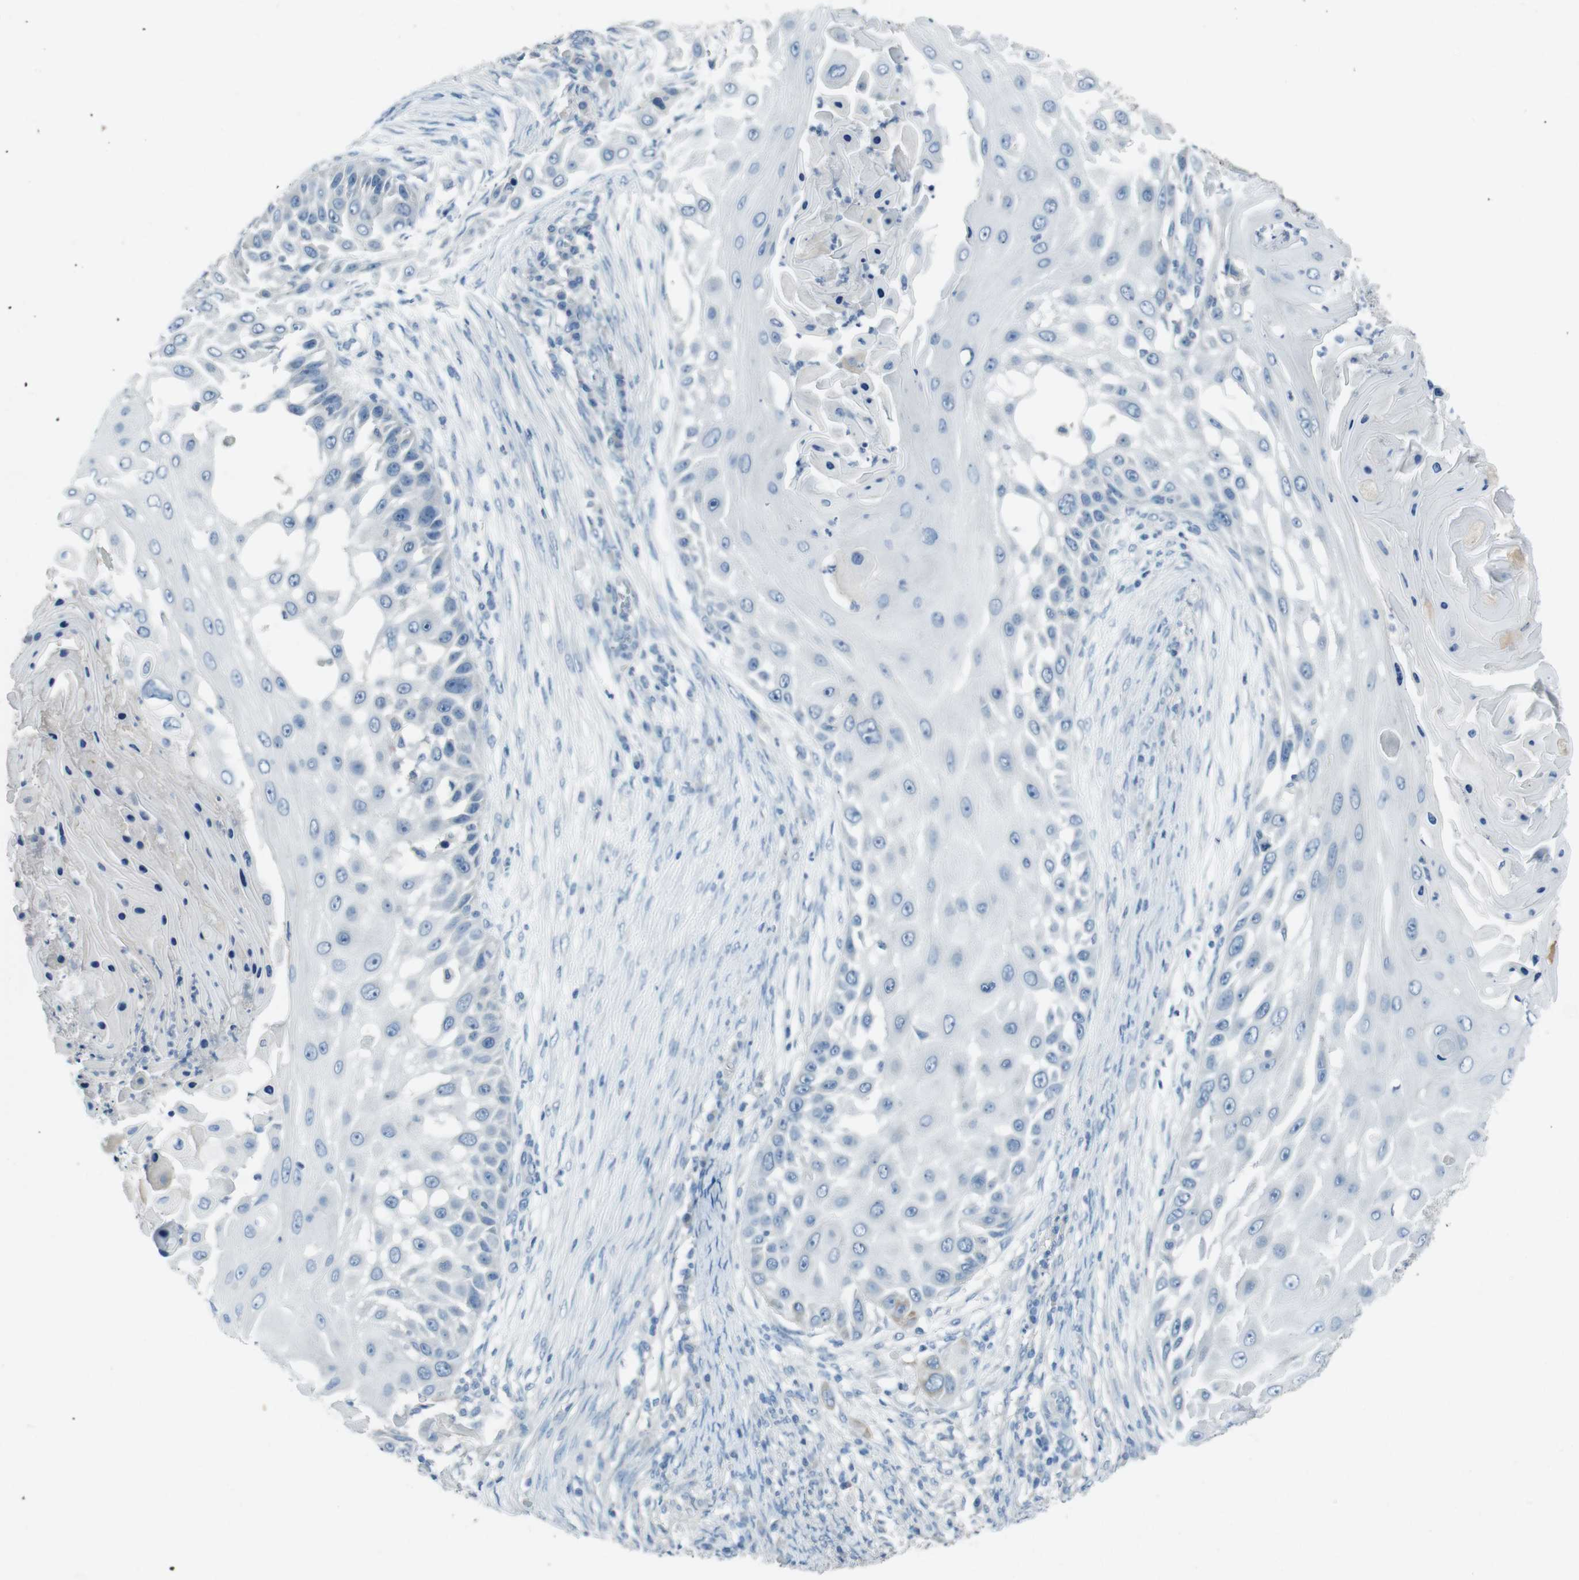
{"staining": {"intensity": "negative", "quantity": "none", "location": "none"}, "tissue": "skin cancer", "cell_type": "Tumor cells", "image_type": "cancer", "snomed": [{"axis": "morphology", "description": "Squamous cell carcinoma, NOS"}, {"axis": "topography", "description": "Skin"}], "caption": "The immunohistochemistry micrograph has no significant expression in tumor cells of skin cancer tissue. The staining is performed using DAB (3,3'-diaminobenzidine) brown chromogen with nuclei counter-stained in using hematoxylin.", "gene": "ENTPD7", "patient": {"sex": "female", "age": 44}}